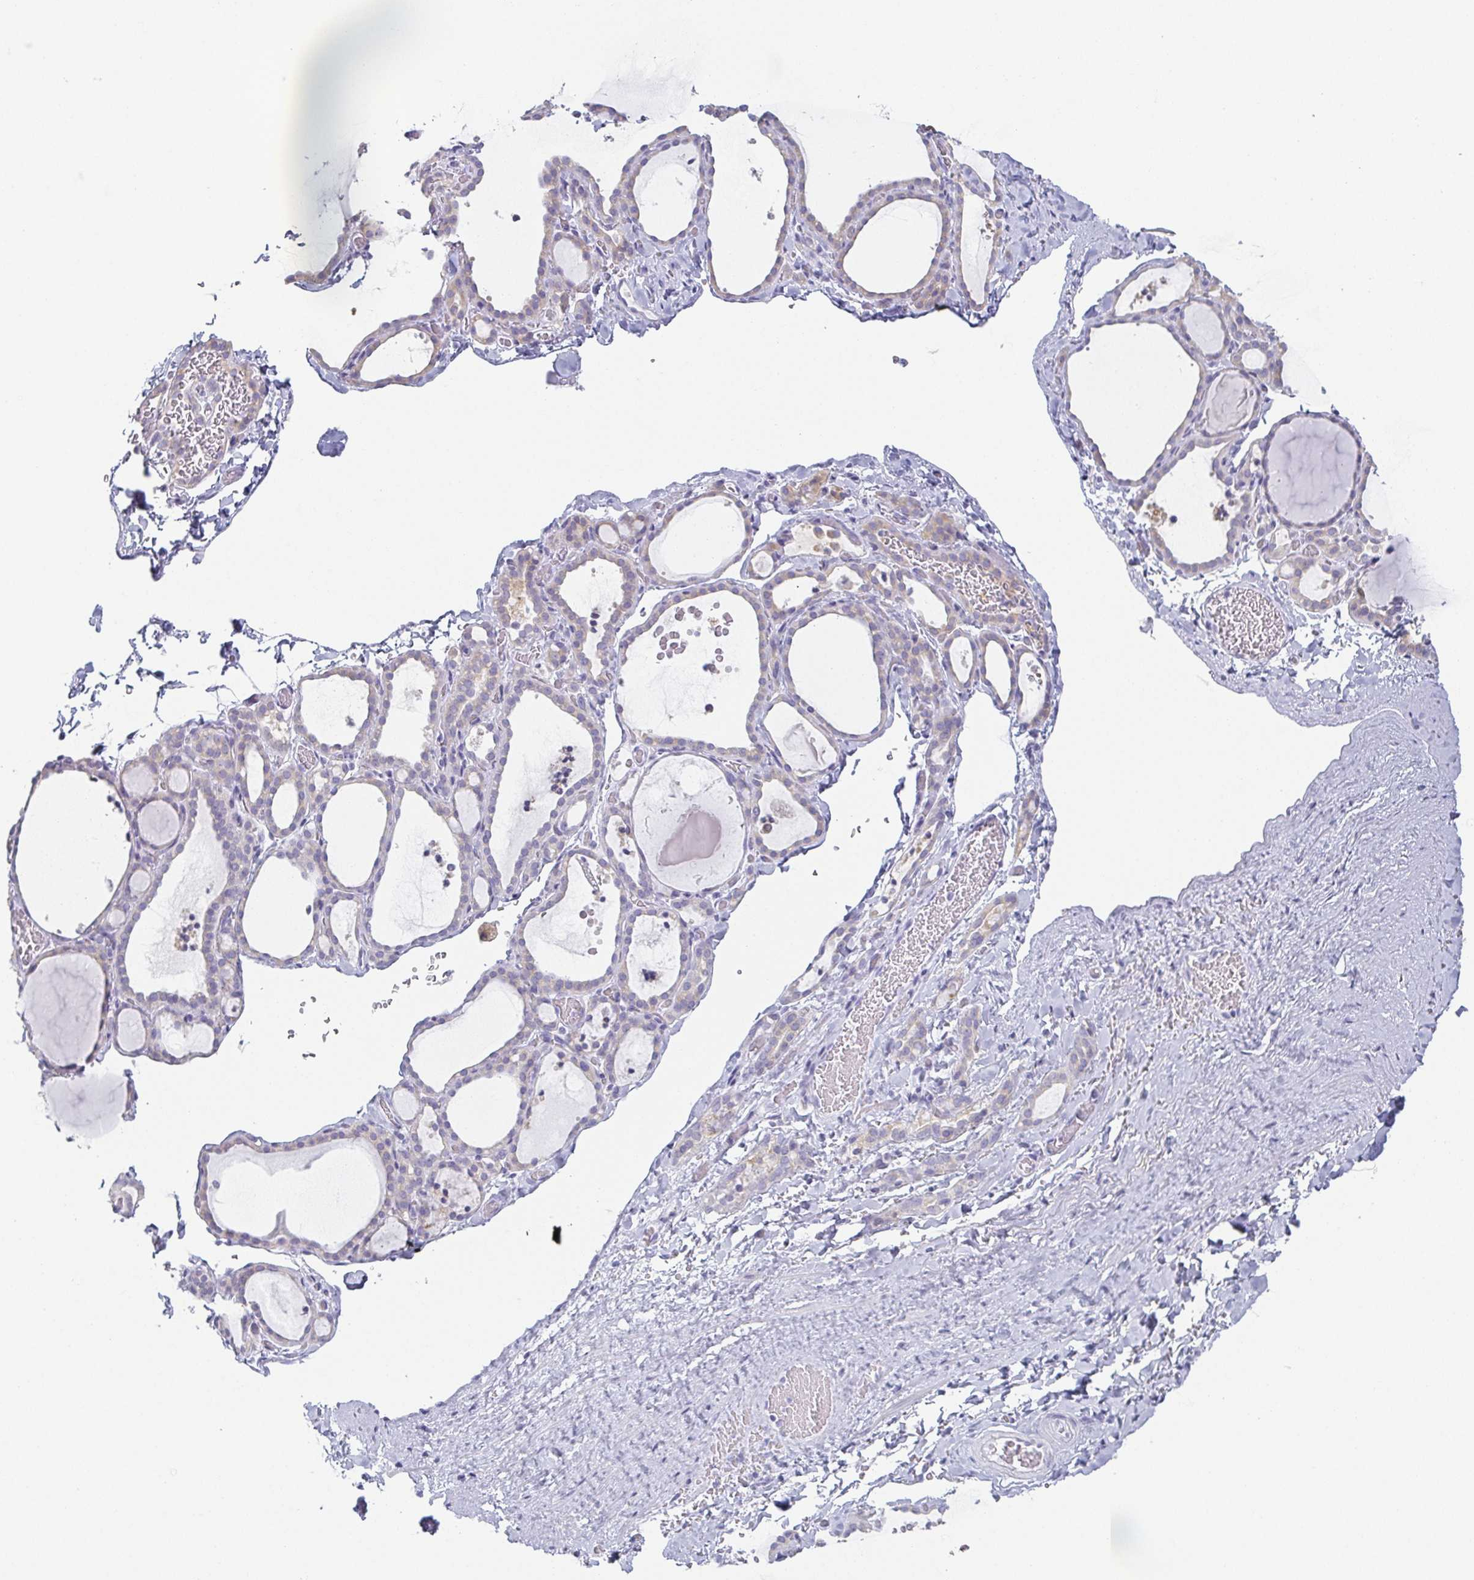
{"staining": {"intensity": "weak", "quantity": "<25%", "location": "cytoplasmic/membranous"}, "tissue": "thyroid gland", "cell_type": "Glandular cells", "image_type": "normal", "snomed": [{"axis": "morphology", "description": "Normal tissue, NOS"}, {"axis": "topography", "description": "Thyroid gland"}], "caption": "This is an immunohistochemistry micrograph of unremarkable thyroid gland. There is no staining in glandular cells.", "gene": "PRR27", "patient": {"sex": "female", "age": 22}}